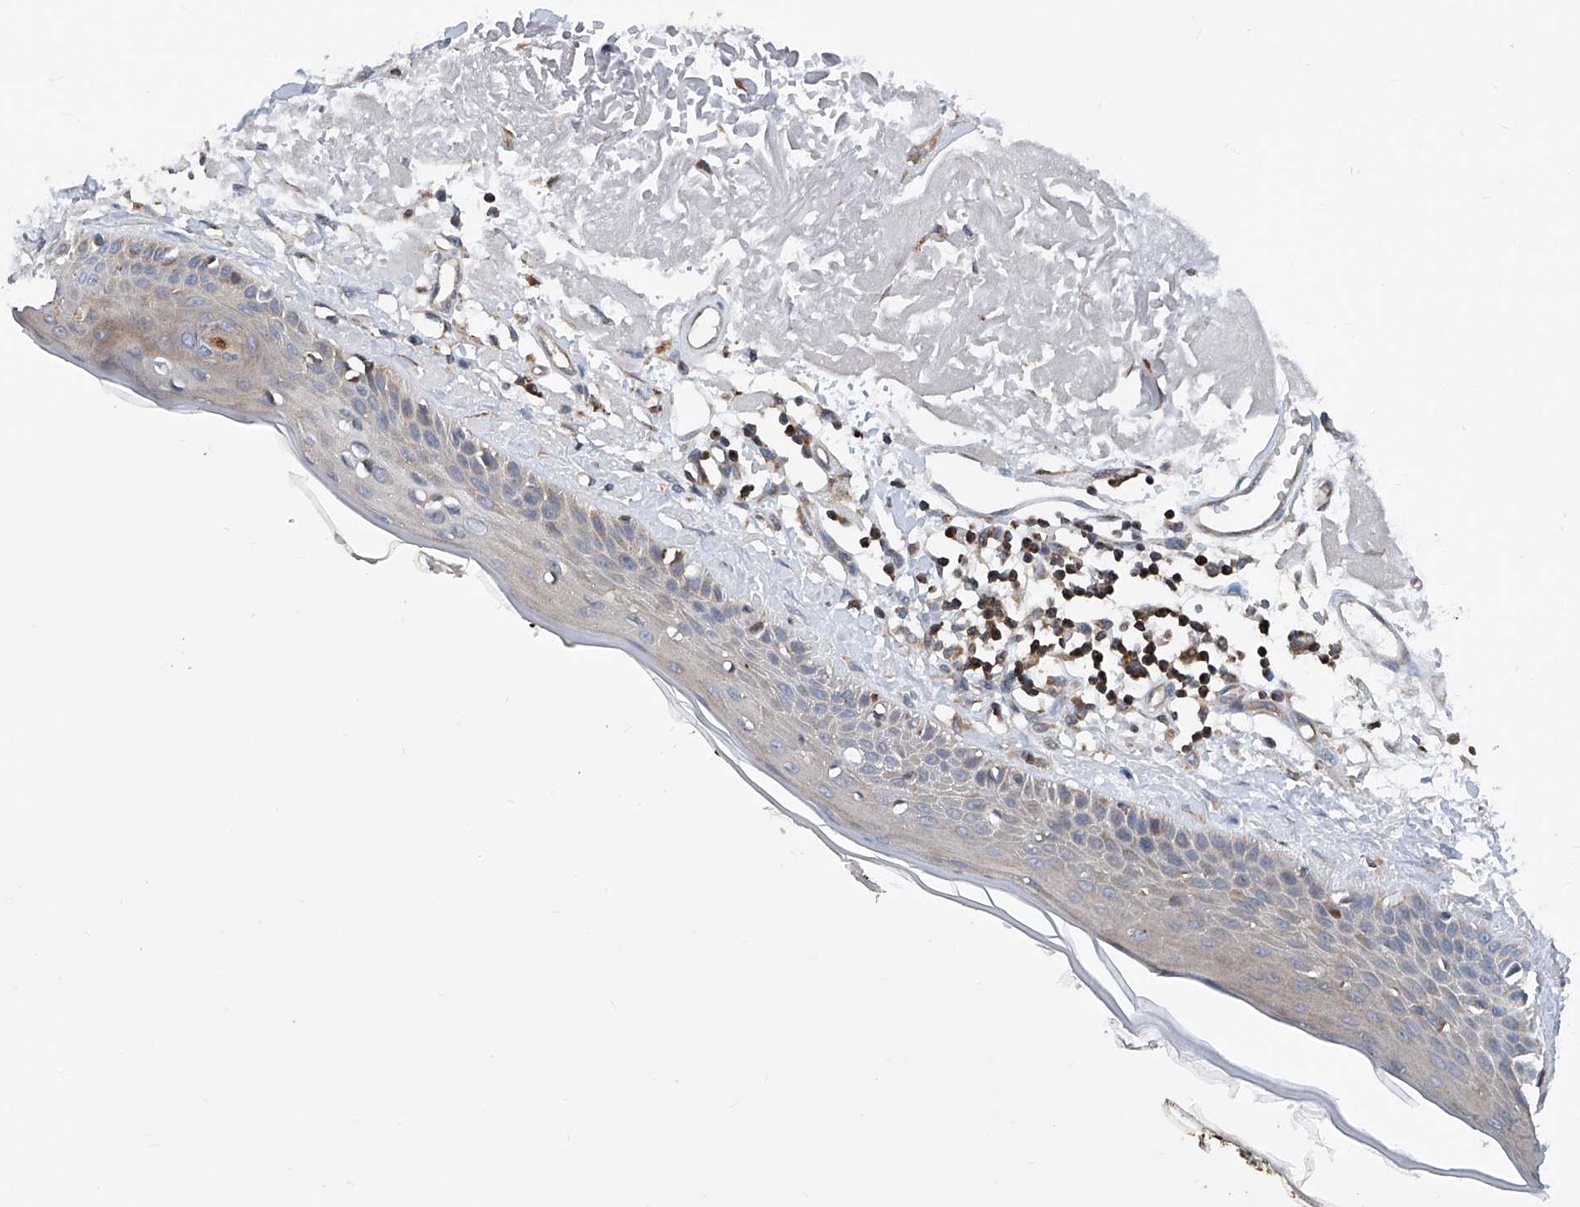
{"staining": {"intensity": "negative", "quantity": "none", "location": "none"}, "tissue": "skin", "cell_type": "Fibroblasts", "image_type": "normal", "snomed": [{"axis": "morphology", "description": "Normal tissue, NOS"}, {"axis": "topography", "description": "Skin"}, {"axis": "topography", "description": "Skeletal muscle"}], "caption": "The micrograph demonstrates no staining of fibroblasts in benign skin.", "gene": "TRIM38", "patient": {"sex": "male", "age": 83}}